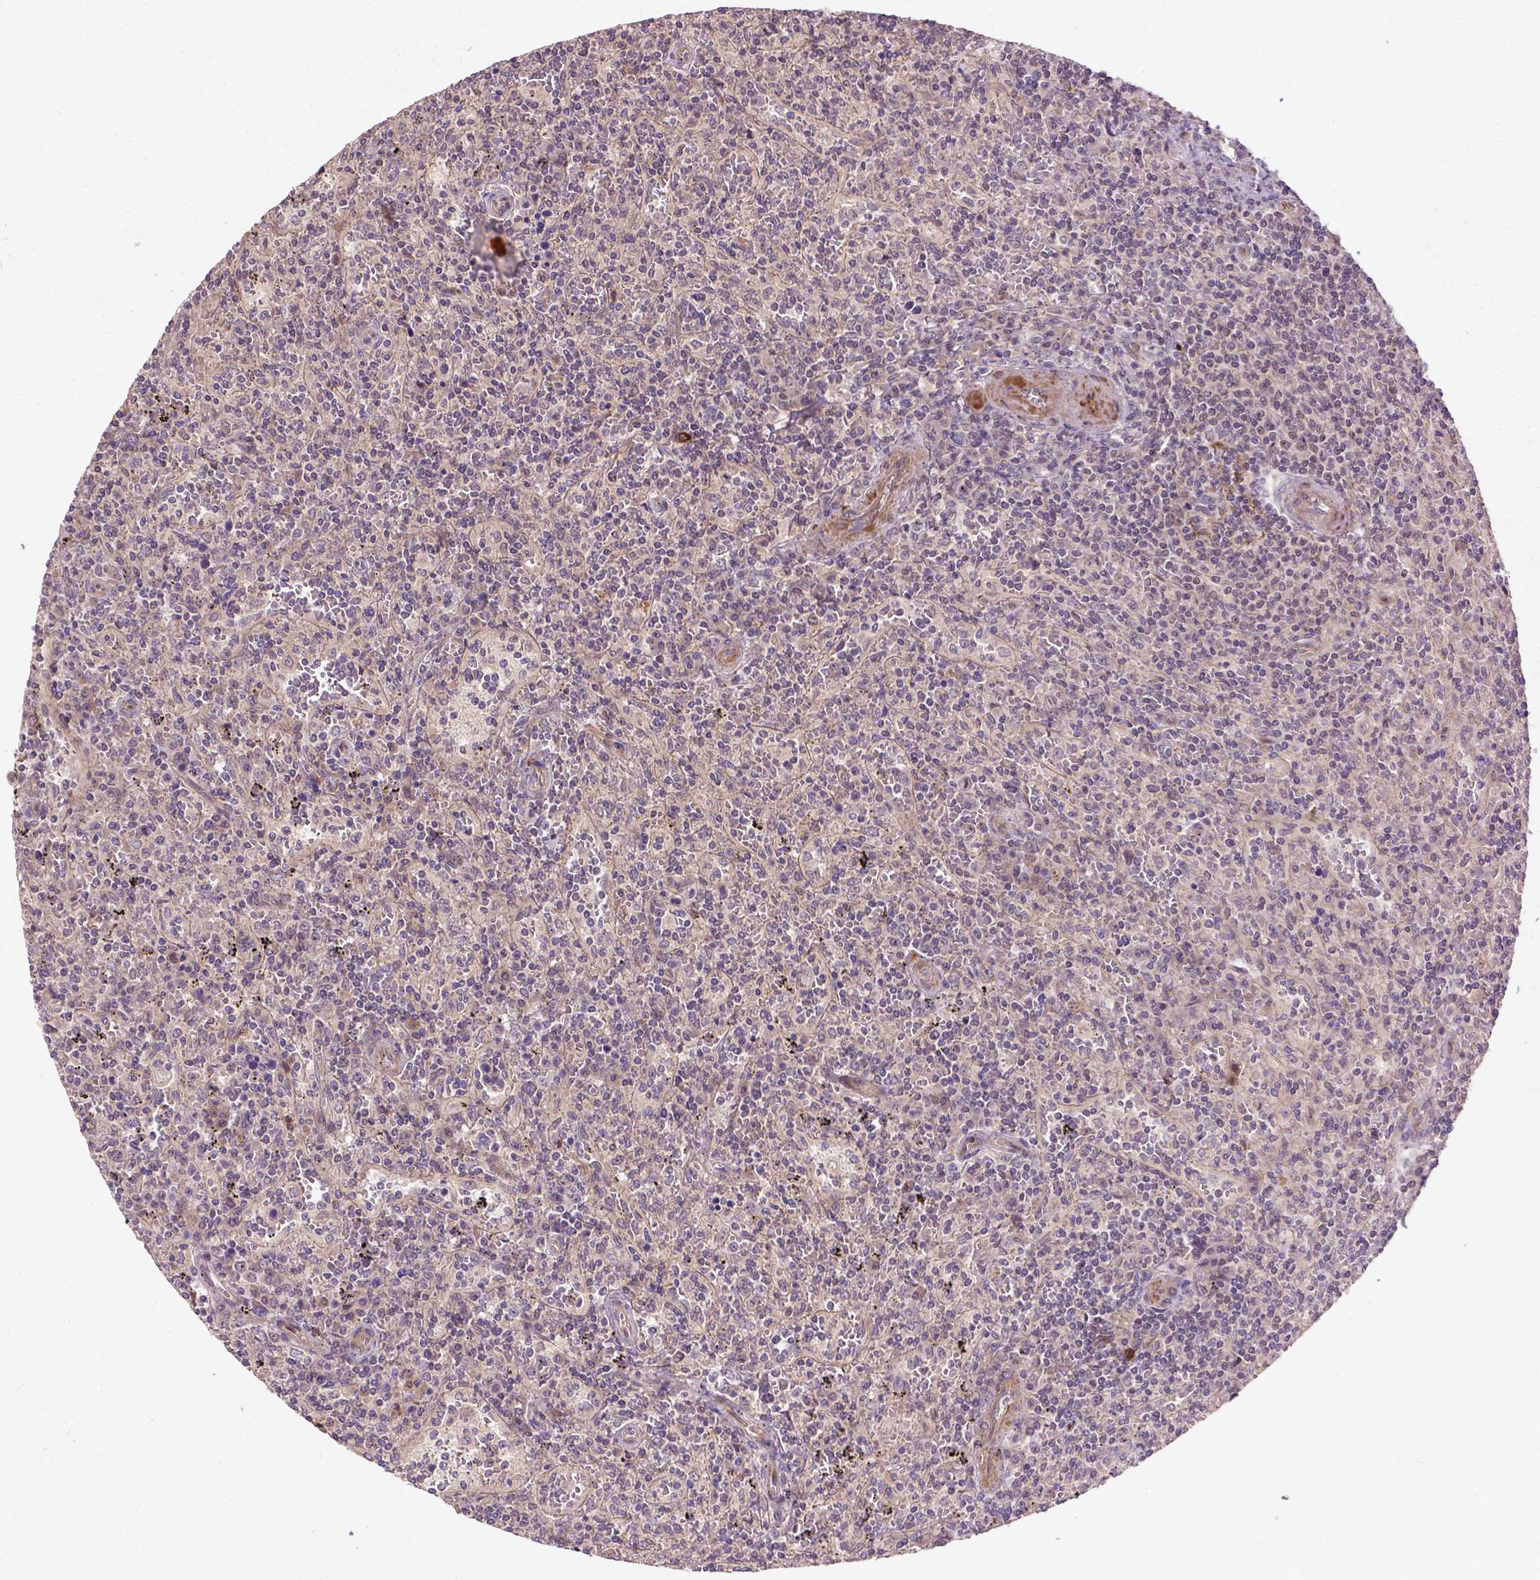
{"staining": {"intensity": "negative", "quantity": "none", "location": "none"}, "tissue": "lymphoma", "cell_type": "Tumor cells", "image_type": "cancer", "snomed": [{"axis": "morphology", "description": "Malignant lymphoma, non-Hodgkin's type, Low grade"}, {"axis": "topography", "description": "Spleen"}], "caption": "This is an immunohistochemistry (IHC) photomicrograph of human lymphoma. There is no positivity in tumor cells.", "gene": "PARP3", "patient": {"sex": "male", "age": 62}}